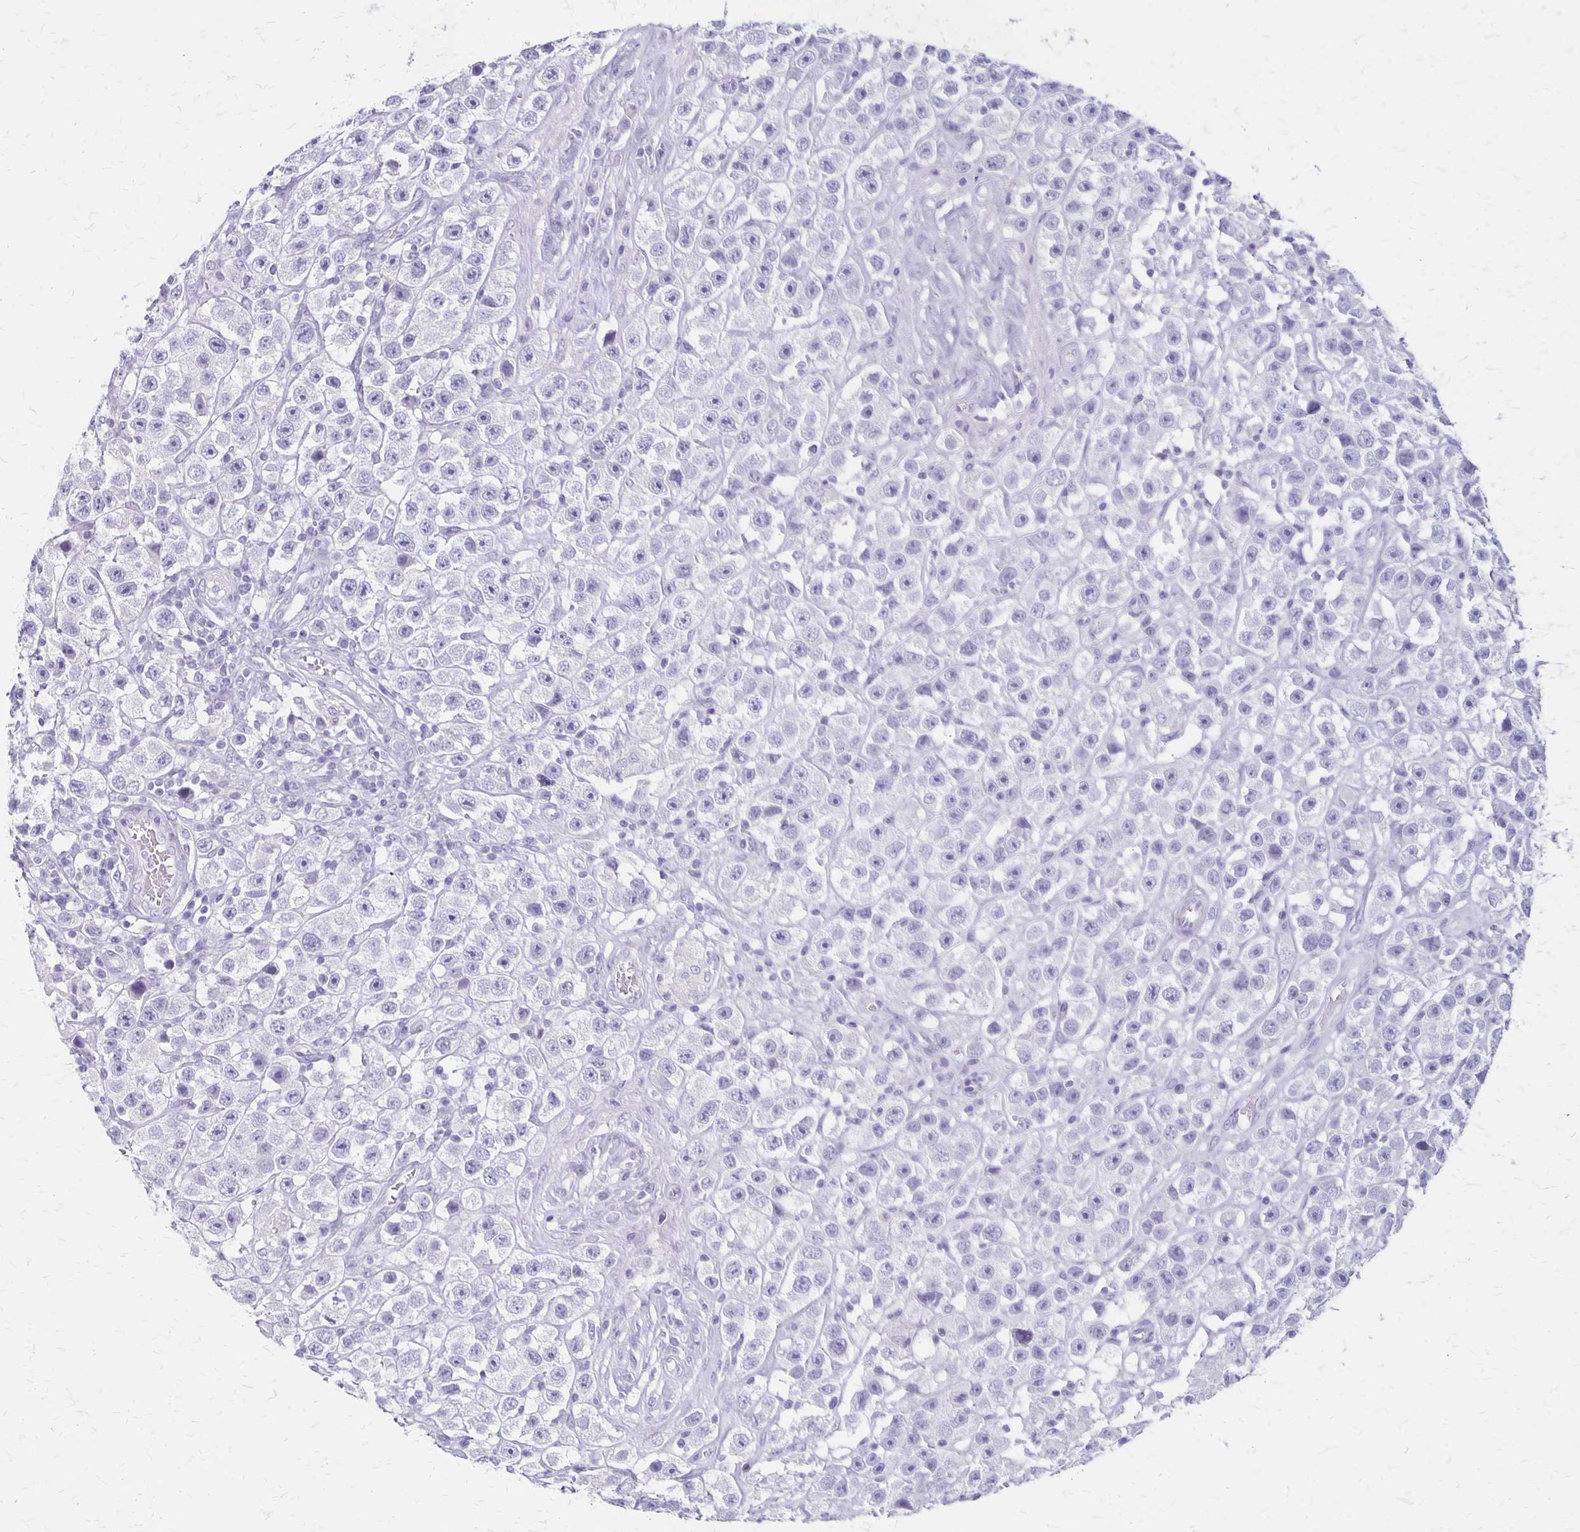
{"staining": {"intensity": "negative", "quantity": "none", "location": "none"}, "tissue": "testis cancer", "cell_type": "Tumor cells", "image_type": "cancer", "snomed": [{"axis": "morphology", "description": "Seminoma, NOS"}, {"axis": "topography", "description": "Testis"}], "caption": "Micrograph shows no significant protein positivity in tumor cells of testis seminoma.", "gene": "HOMER1", "patient": {"sex": "male", "age": 45}}